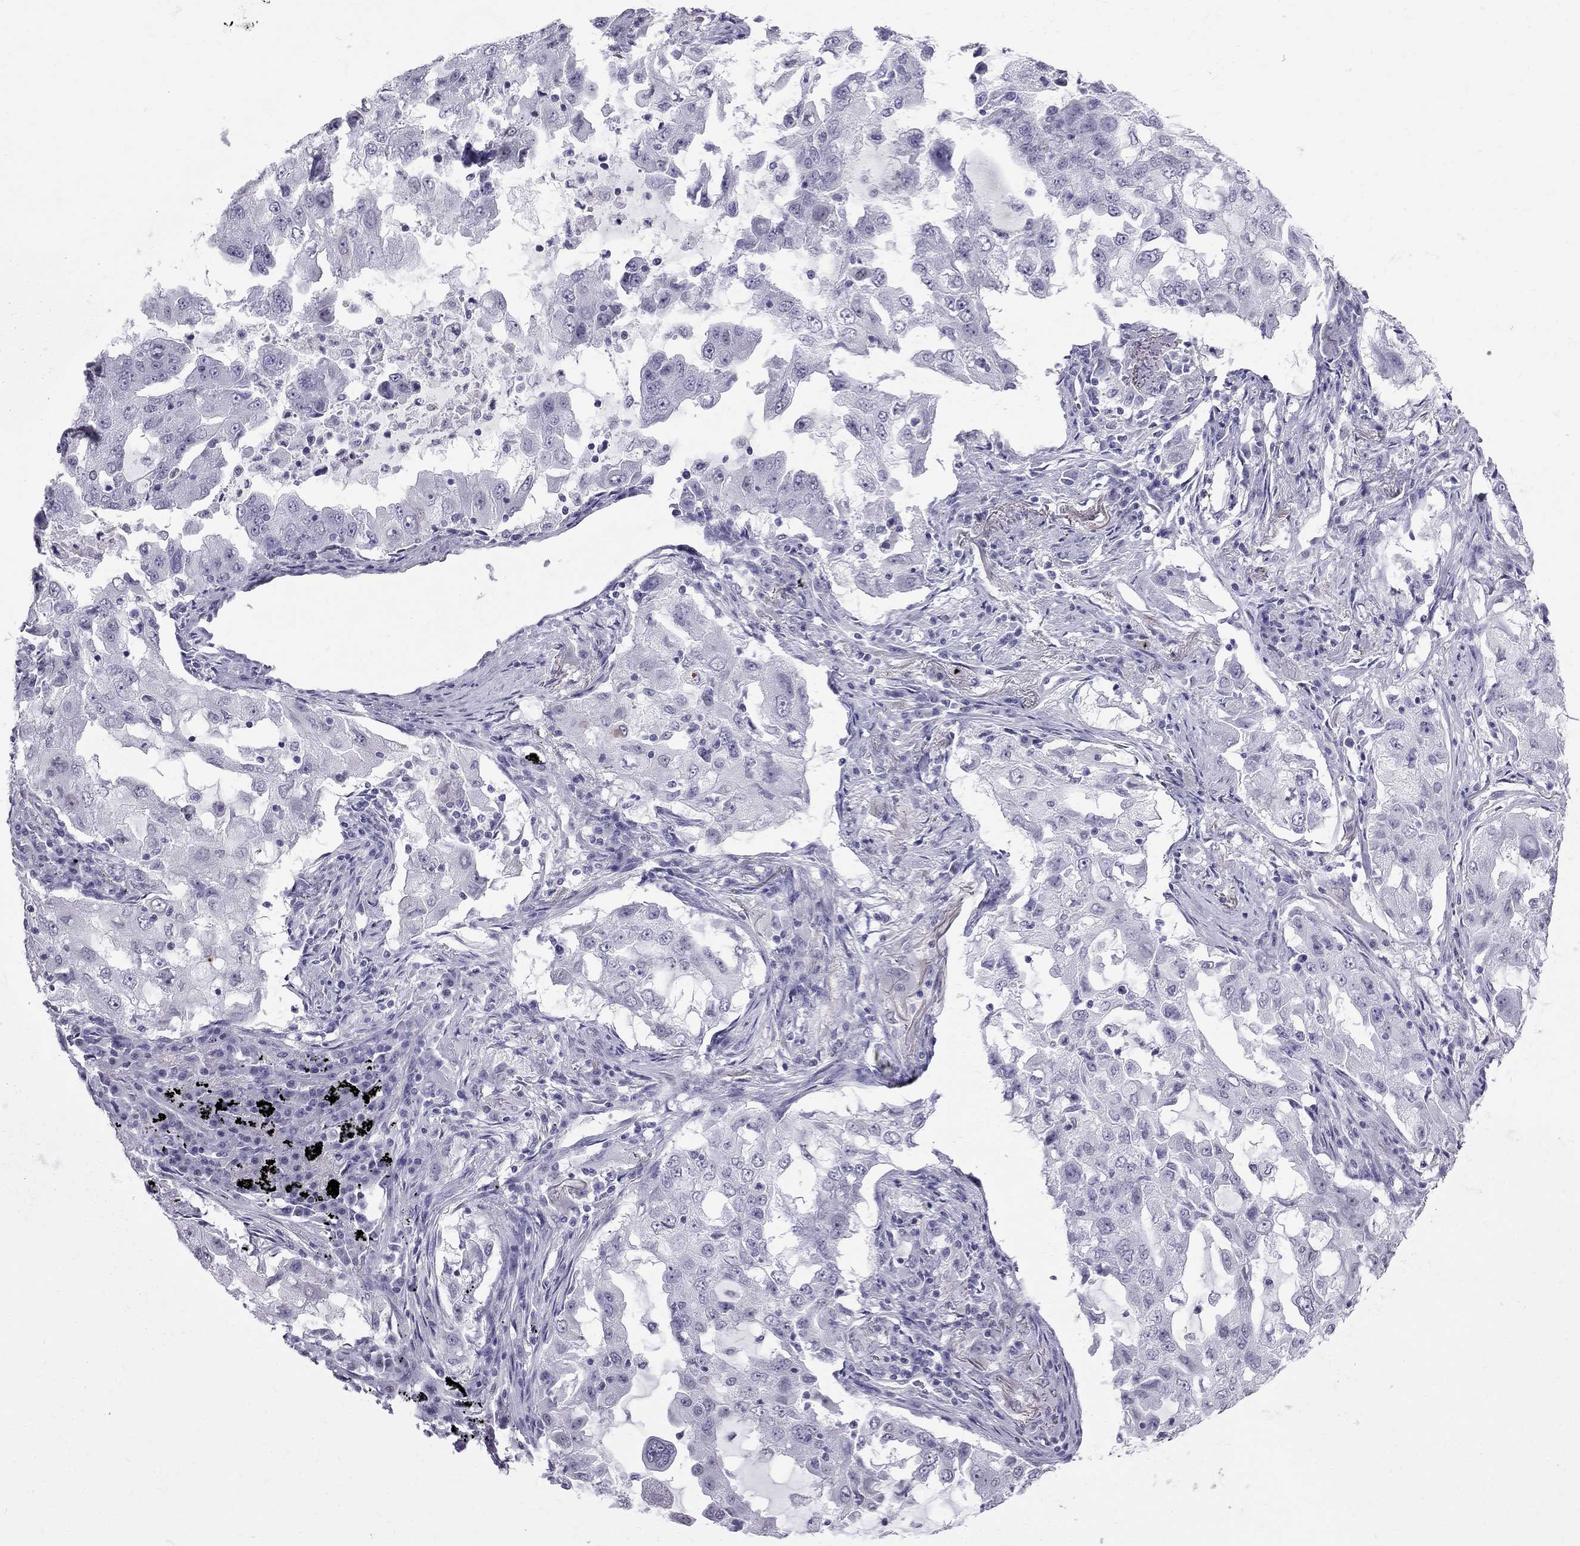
{"staining": {"intensity": "negative", "quantity": "none", "location": "none"}, "tissue": "lung cancer", "cell_type": "Tumor cells", "image_type": "cancer", "snomed": [{"axis": "morphology", "description": "Adenocarcinoma, NOS"}, {"axis": "topography", "description": "Lung"}], "caption": "Immunohistochemistry (IHC) image of lung adenocarcinoma stained for a protein (brown), which exhibits no staining in tumor cells. The staining is performed using DAB (3,3'-diaminobenzidine) brown chromogen with nuclei counter-stained in using hematoxylin.", "gene": "MUC15", "patient": {"sex": "female", "age": 61}}